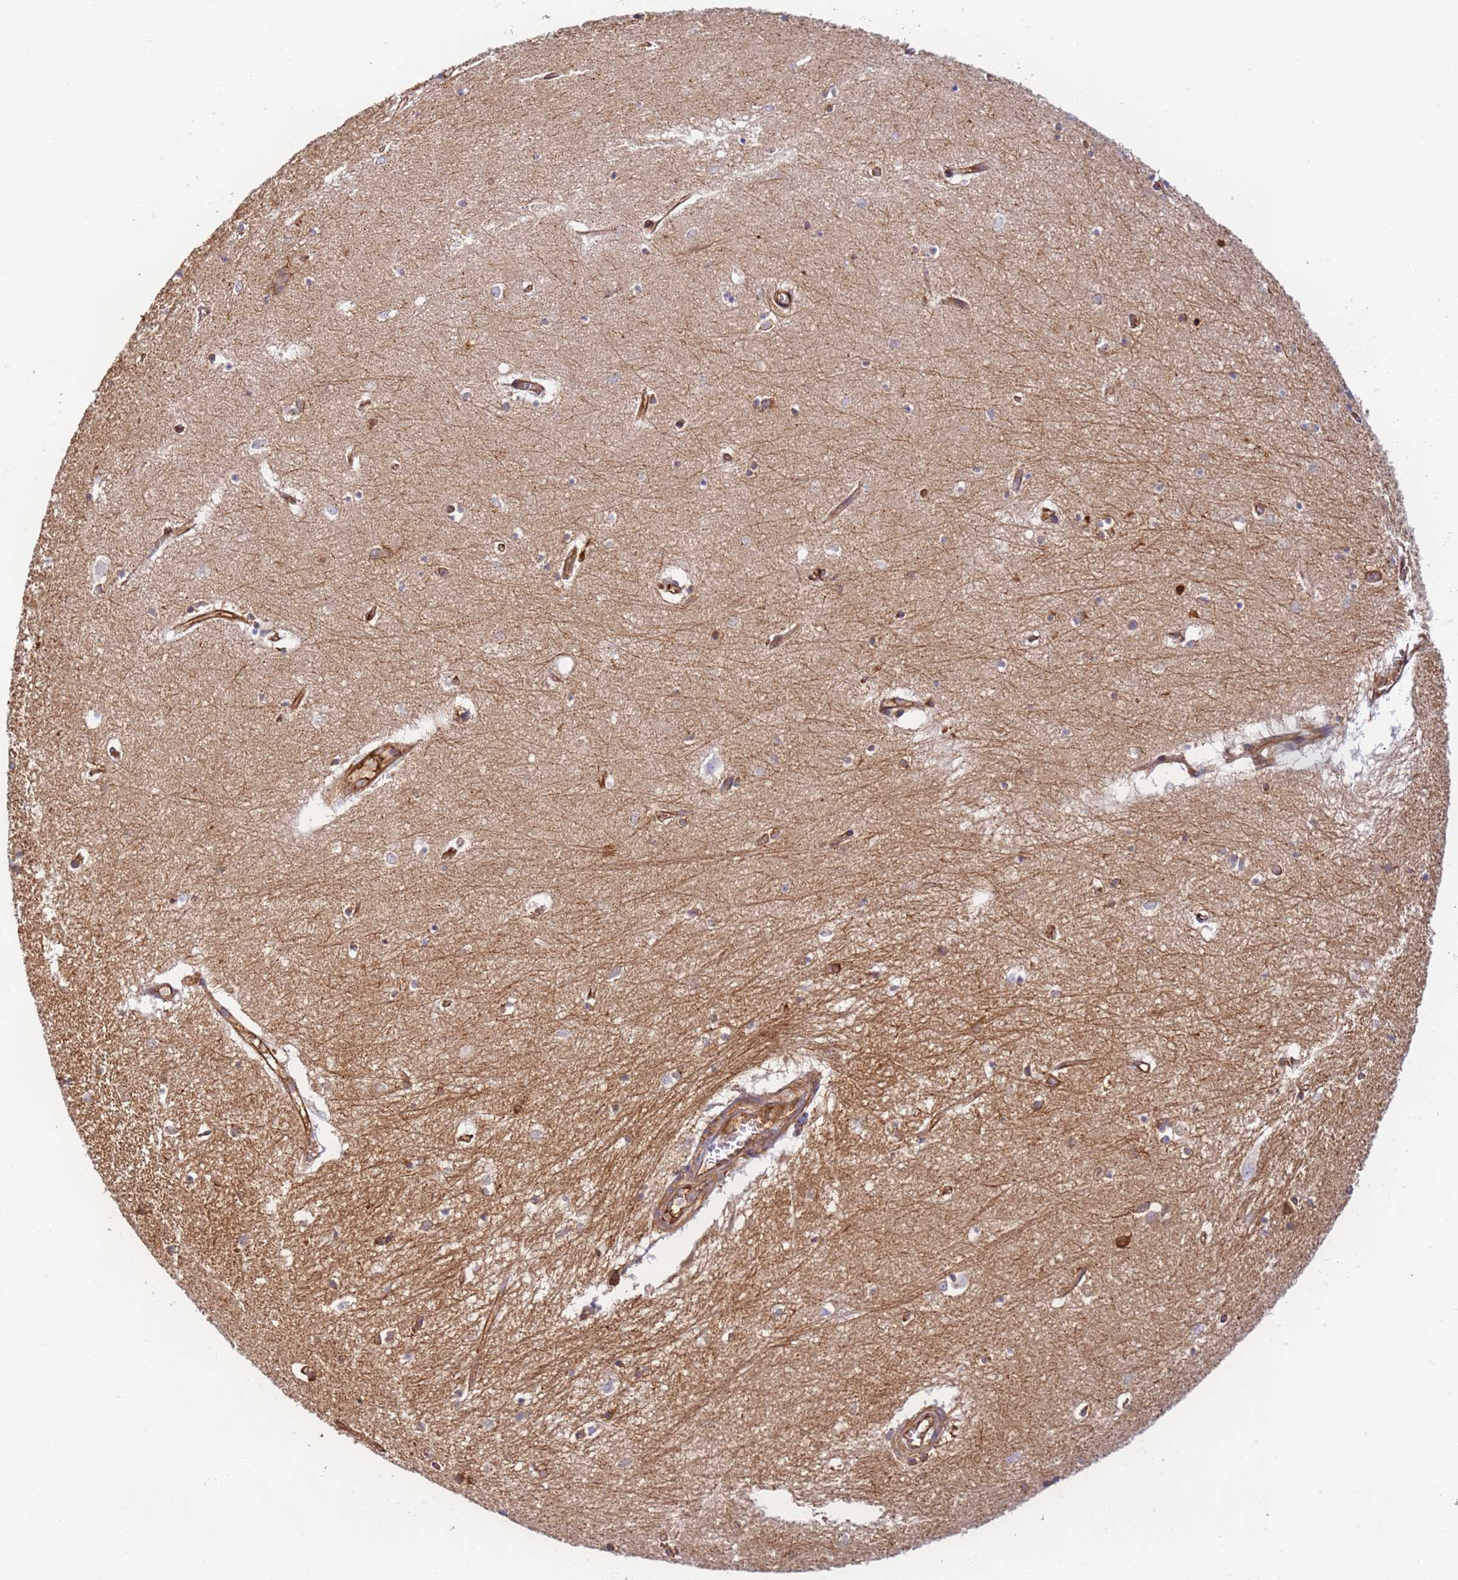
{"staining": {"intensity": "moderate", "quantity": "<25%", "location": "cytoplasmic/membranous"}, "tissue": "hippocampus", "cell_type": "Glial cells", "image_type": "normal", "snomed": [{"axis": "morphology", "description": "Normal tissue, NOS"}, {"axis": "topography", "description": "Hippocampus"}], "caption": "Immunohistochemical staining of benign human hippocampus reveals low levels of moderate cytoplasmic/membranous positivity in about <25% of glial cells.", "gene": "DYNC1I2", "patient": {"sex": "female", "age": 64}}